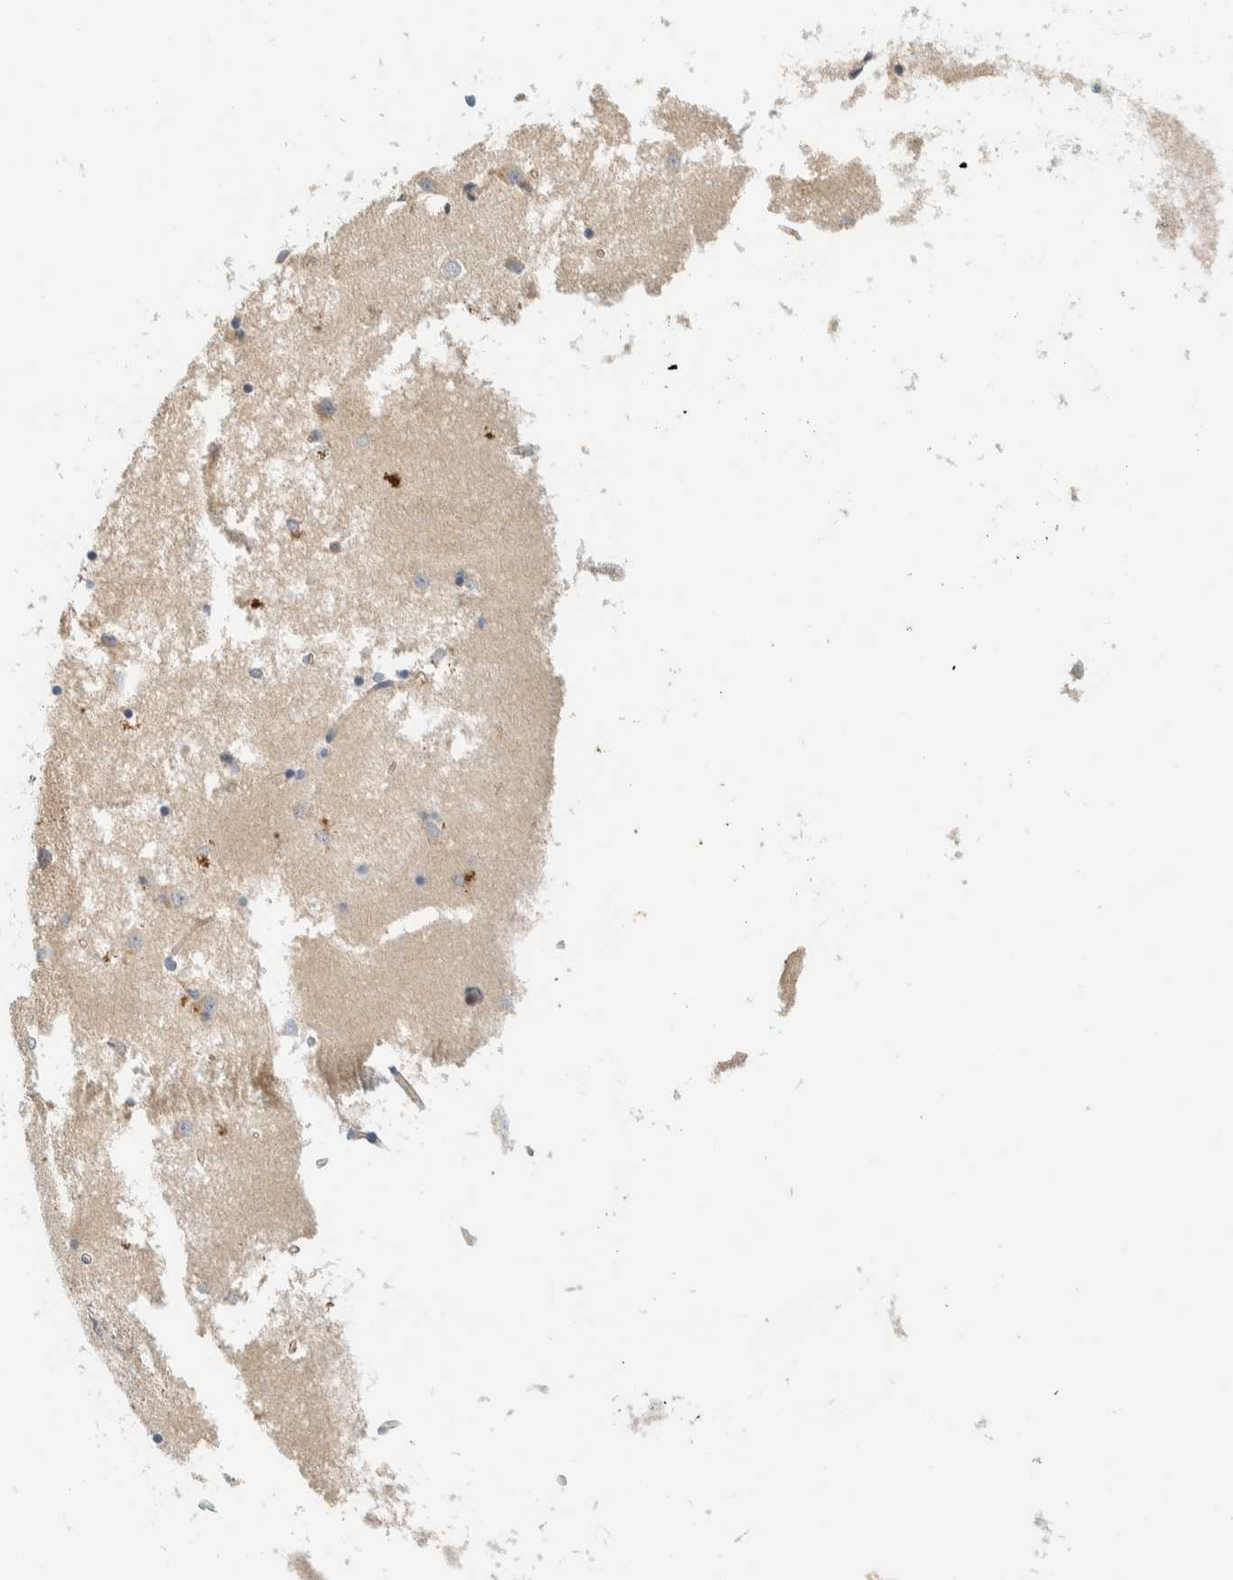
{"staining": {"intensity": "negative", "quantity": "none", "location": "none"}, "tissue": "caudate", "cell_type": "Glial cells", "image_type": "normal", "snomed": [{"axis": "morphology", "description": "Normal tissue, NOS"}, {"axis": "topography", "description": "Lateral ventricle wall"}], "caption": "Immunohistochemical staining of normal caudate reveals no significant expression in glial cells. The staining was performed using DAB (3,3'-diaminobenzidine) to visualize the protein expression in brown, while the nuclei were stained in blue with hematoxylin (Magnification: 20x).", "gene": "CCDC171", "patient": {"sex": "male", "age": 45}}